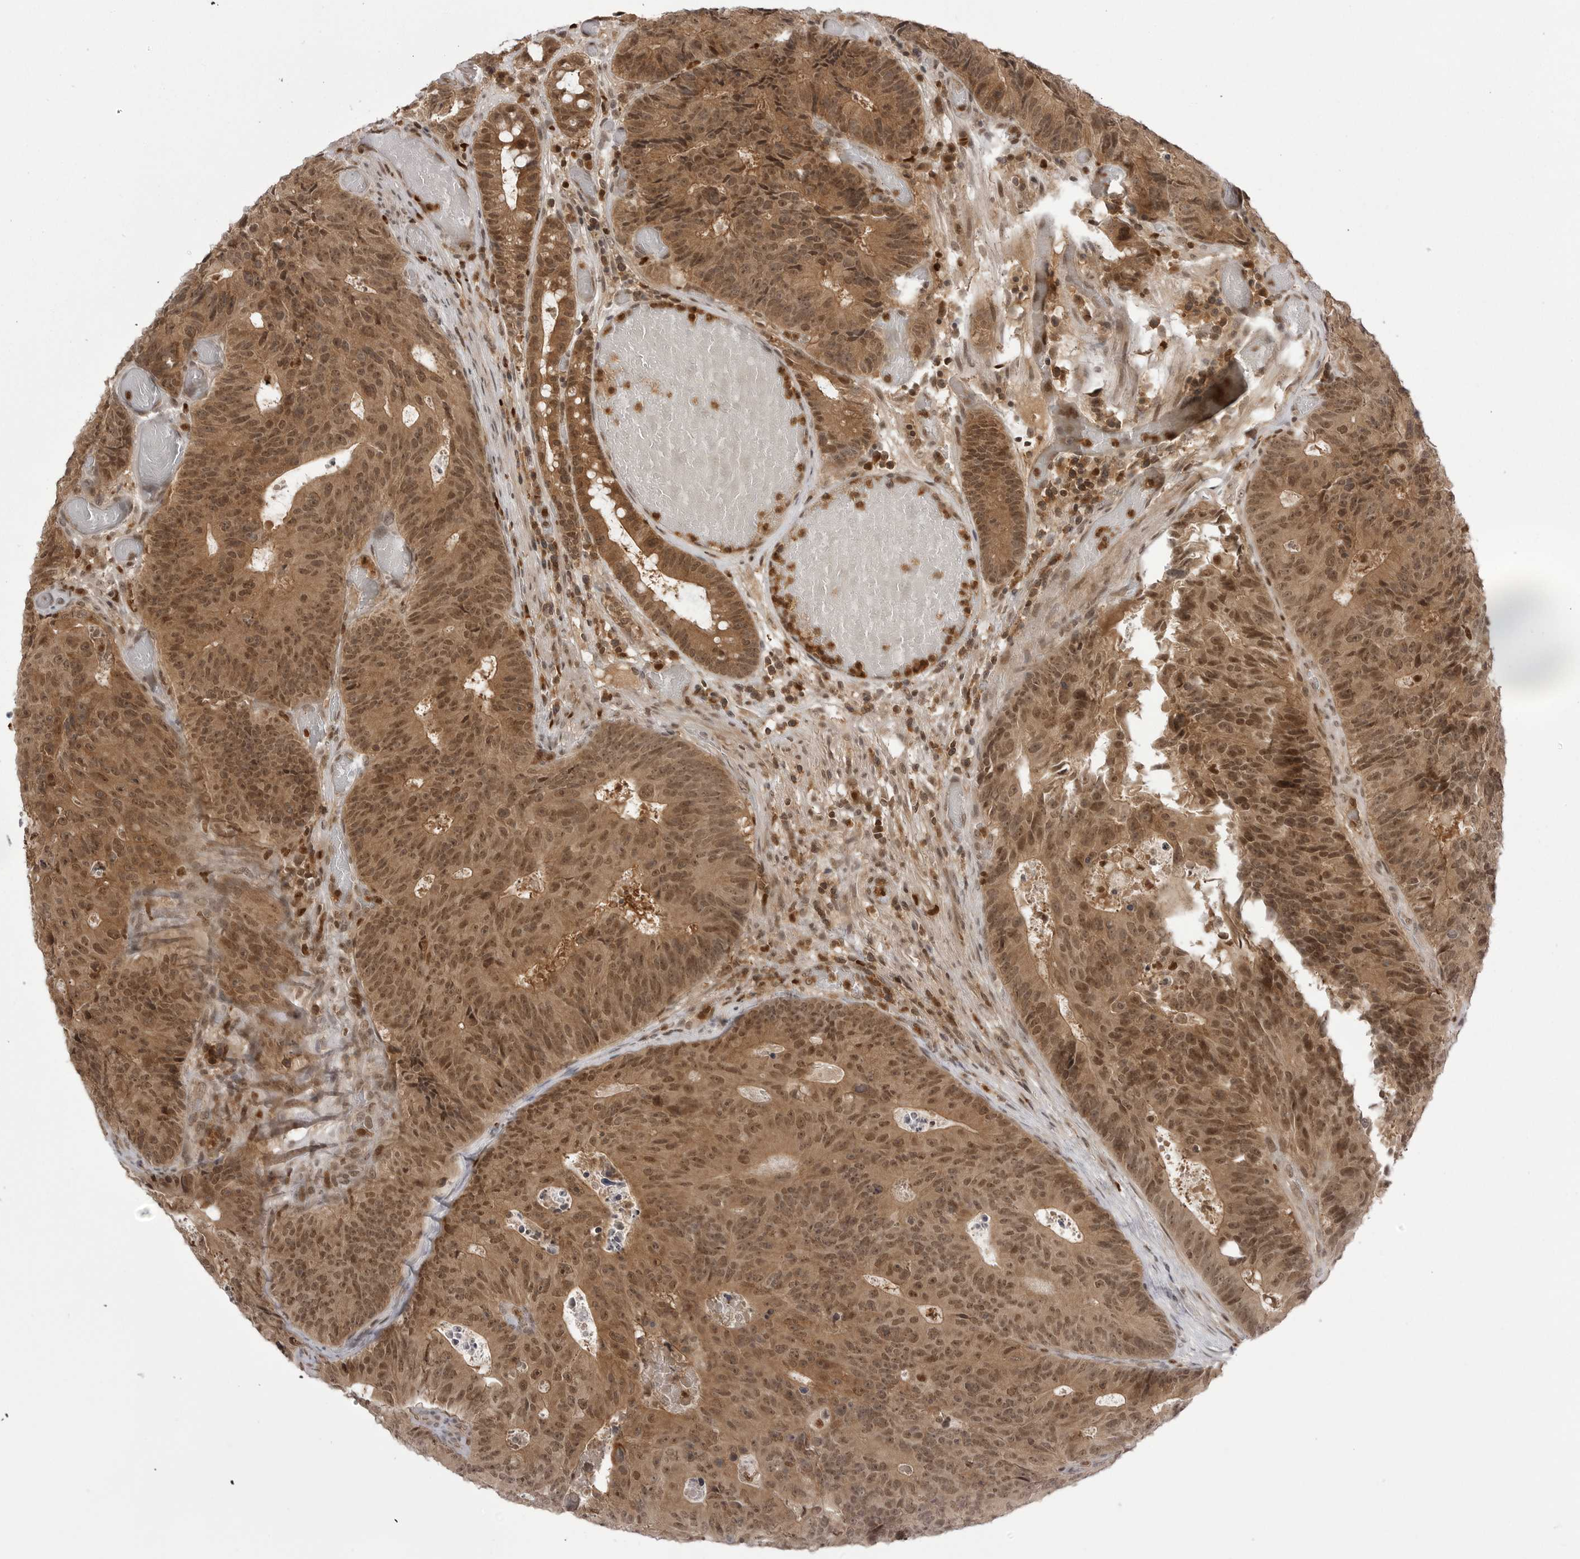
{"staining": {"intensity": "moderate", "quantity": ">75%", "location": "cytoplasmic/membranous,nuclear"}, "tissue": "colorectal cancer", "cell_type": "Tumor cells", "image_type": "cancer", "snomed": [{"axis": "morphology", "description": "Adenocarcinoma, NOS"}, {"axis": "topography", "description": "Colon"}], "caption": "This is an image of immunohistochemistry staining of adenocarcinoma (colorectal), which shows moderate staining in the cytoplasmic/membranous and nuclear of tumor cells.", "gene": "PTK2B", "patient": {"sex": "male", "age": 87}}